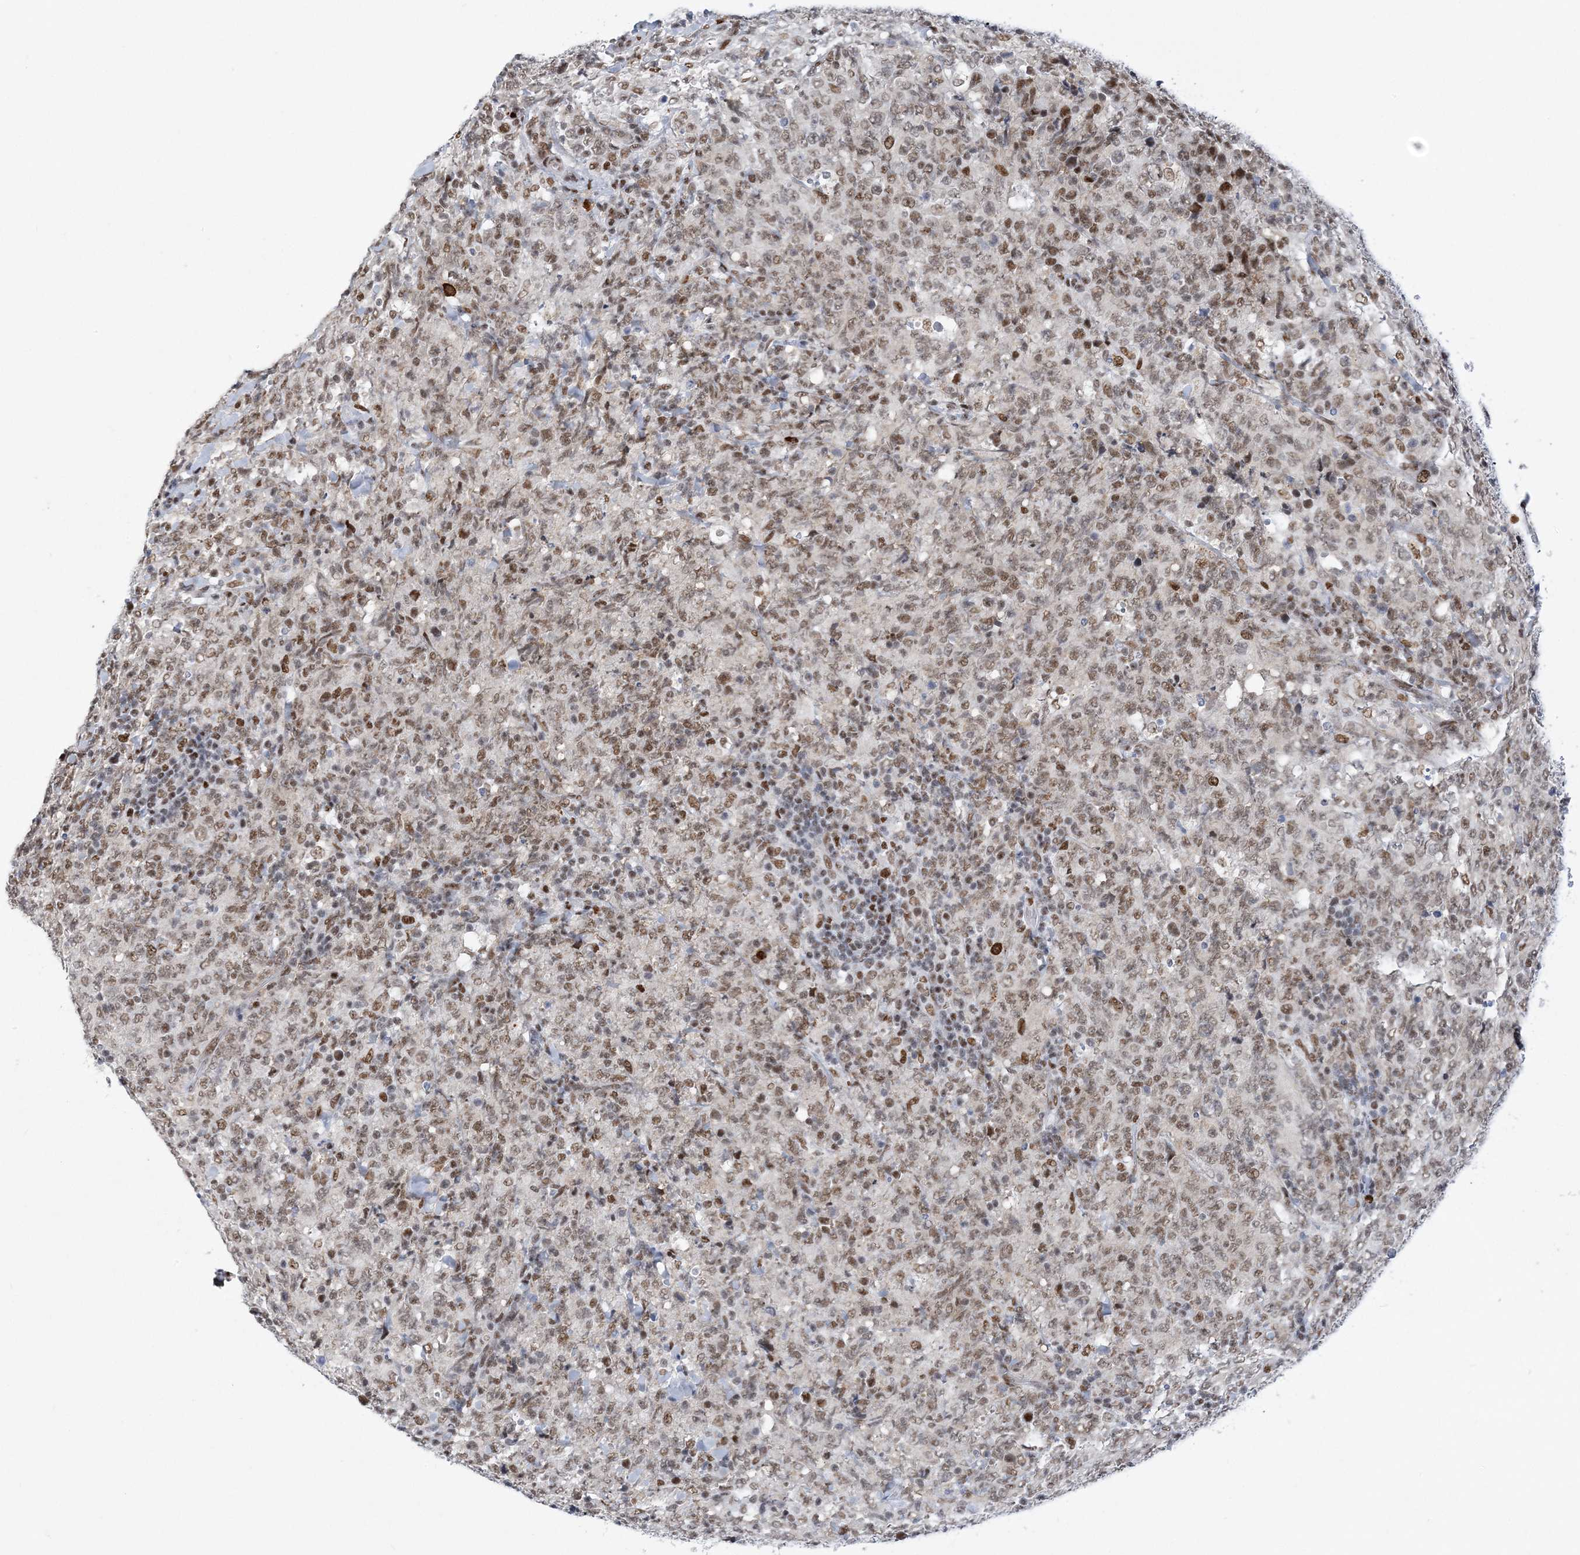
{"staining": {"intensity": "moderate", "quantity": ">75%", "location": "nuclear"}, "tissue": "lymphoma", "cell_type": "Tumor cells", "image_type": "cancer", "snomed": [{"axis": "morphology", "description": "Malignant lymphoma, non-Hodgkin's type, High grade"}, {"axis": "topography", "description": "Tonsil"}], "caption": "Immunohistochemical staining of human lymphoma reveals medium levels of moderate nuclear positivity in approximately >75% of tumor cells. The protein of interest is shown in brown color, while the nuclei are stained blue.", "gene": "ZBTB7A", "patient": {"sex": "female", "age": 36}}